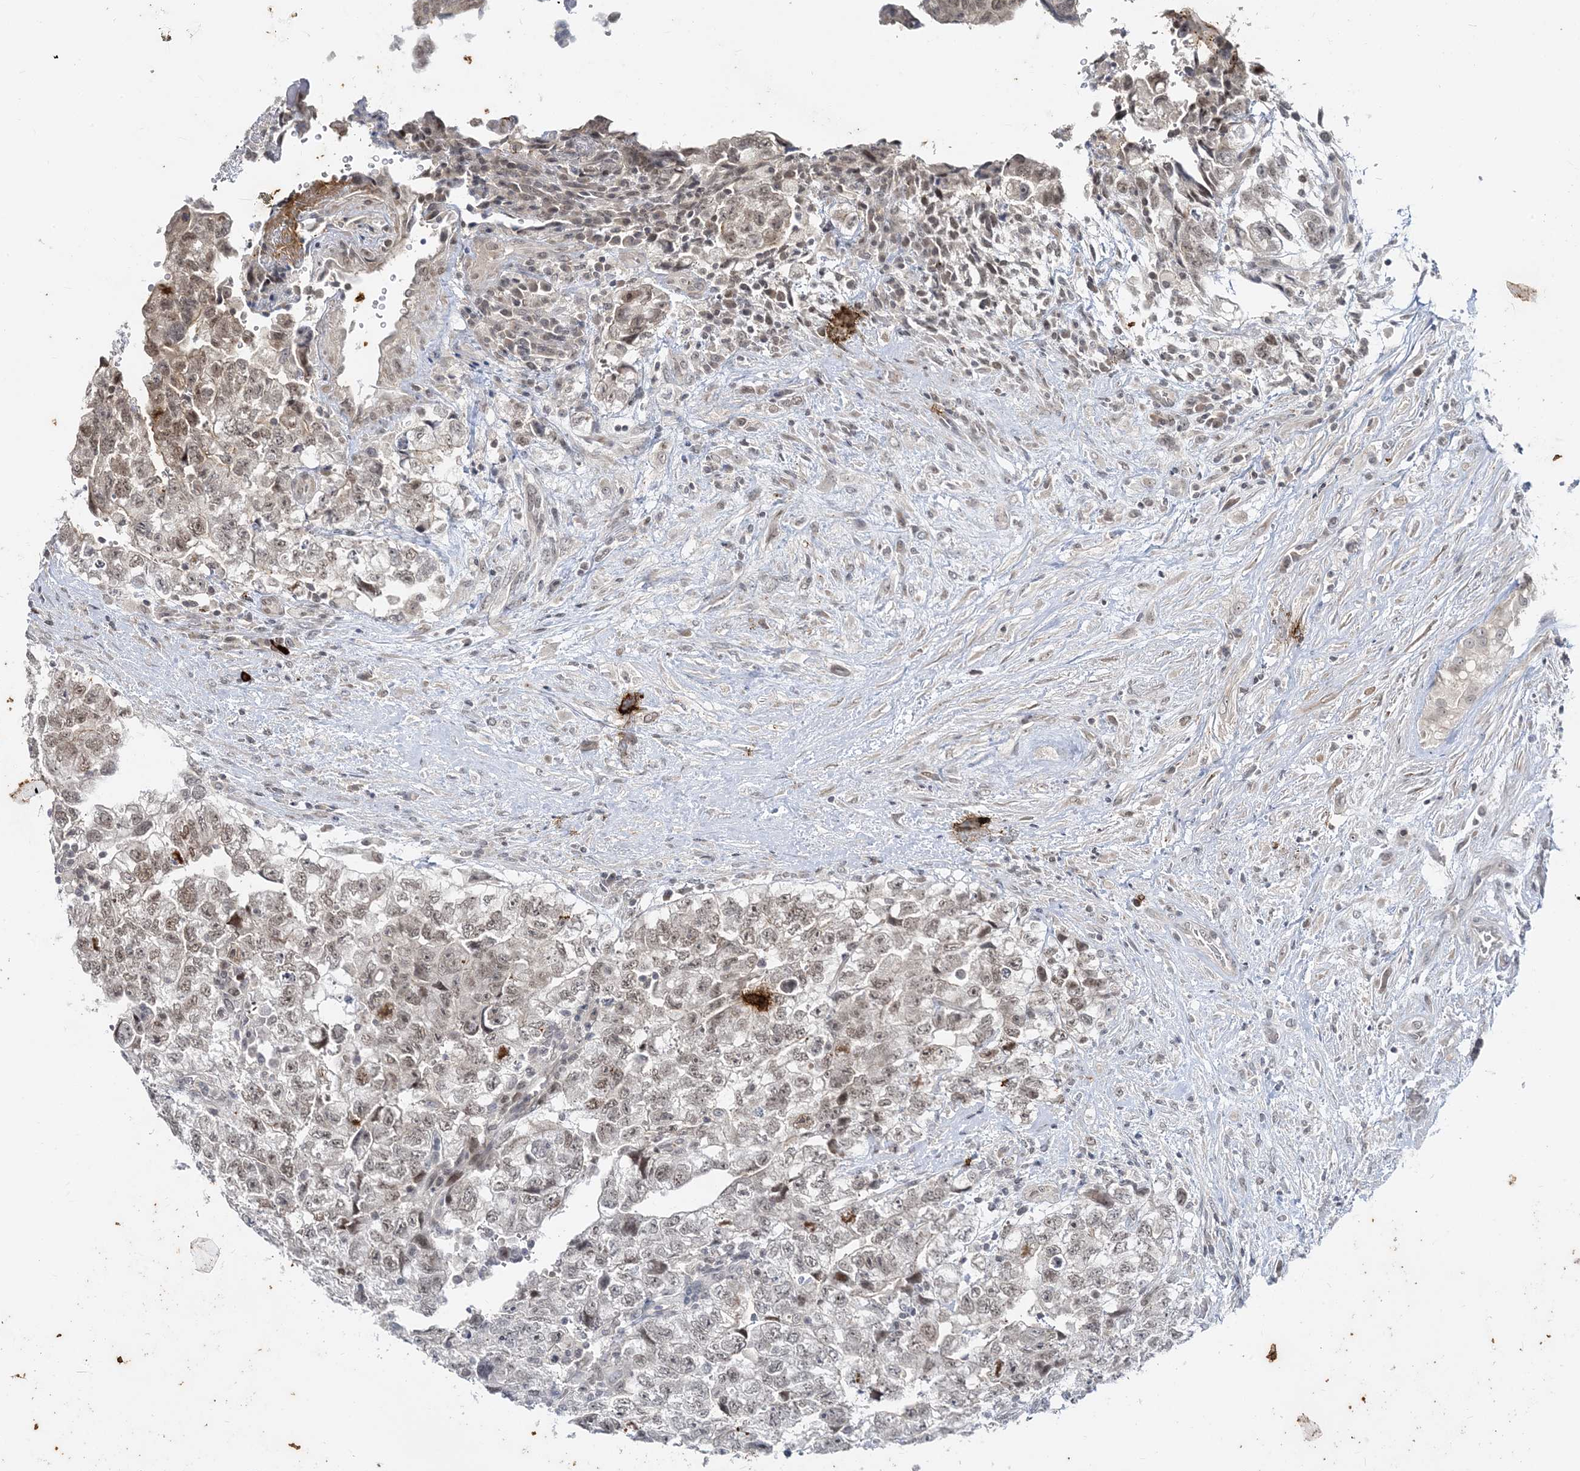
{"staining": {"intensity": "weak", "quantity": ">75%", "location": "nuclear"}, "tissue": "testis cancer", "cell_type": "Tumor cells", "image_type": "cancer", "snomed": [{"axis": "morphology", "description": "Carcinoma, Embryonal, NOS"}, {"axis": "topography", "description": "Testis"}], "caption": "Protein staining shows weak nuclear expression in about >75% of tumor cells in testis cancer. (DAB (3,3'-diaminobenzidine) IHC with brightfield microscopy, high magnification).", "gene": "LEXM", "patient": {"sex": "male", "age": 36}}